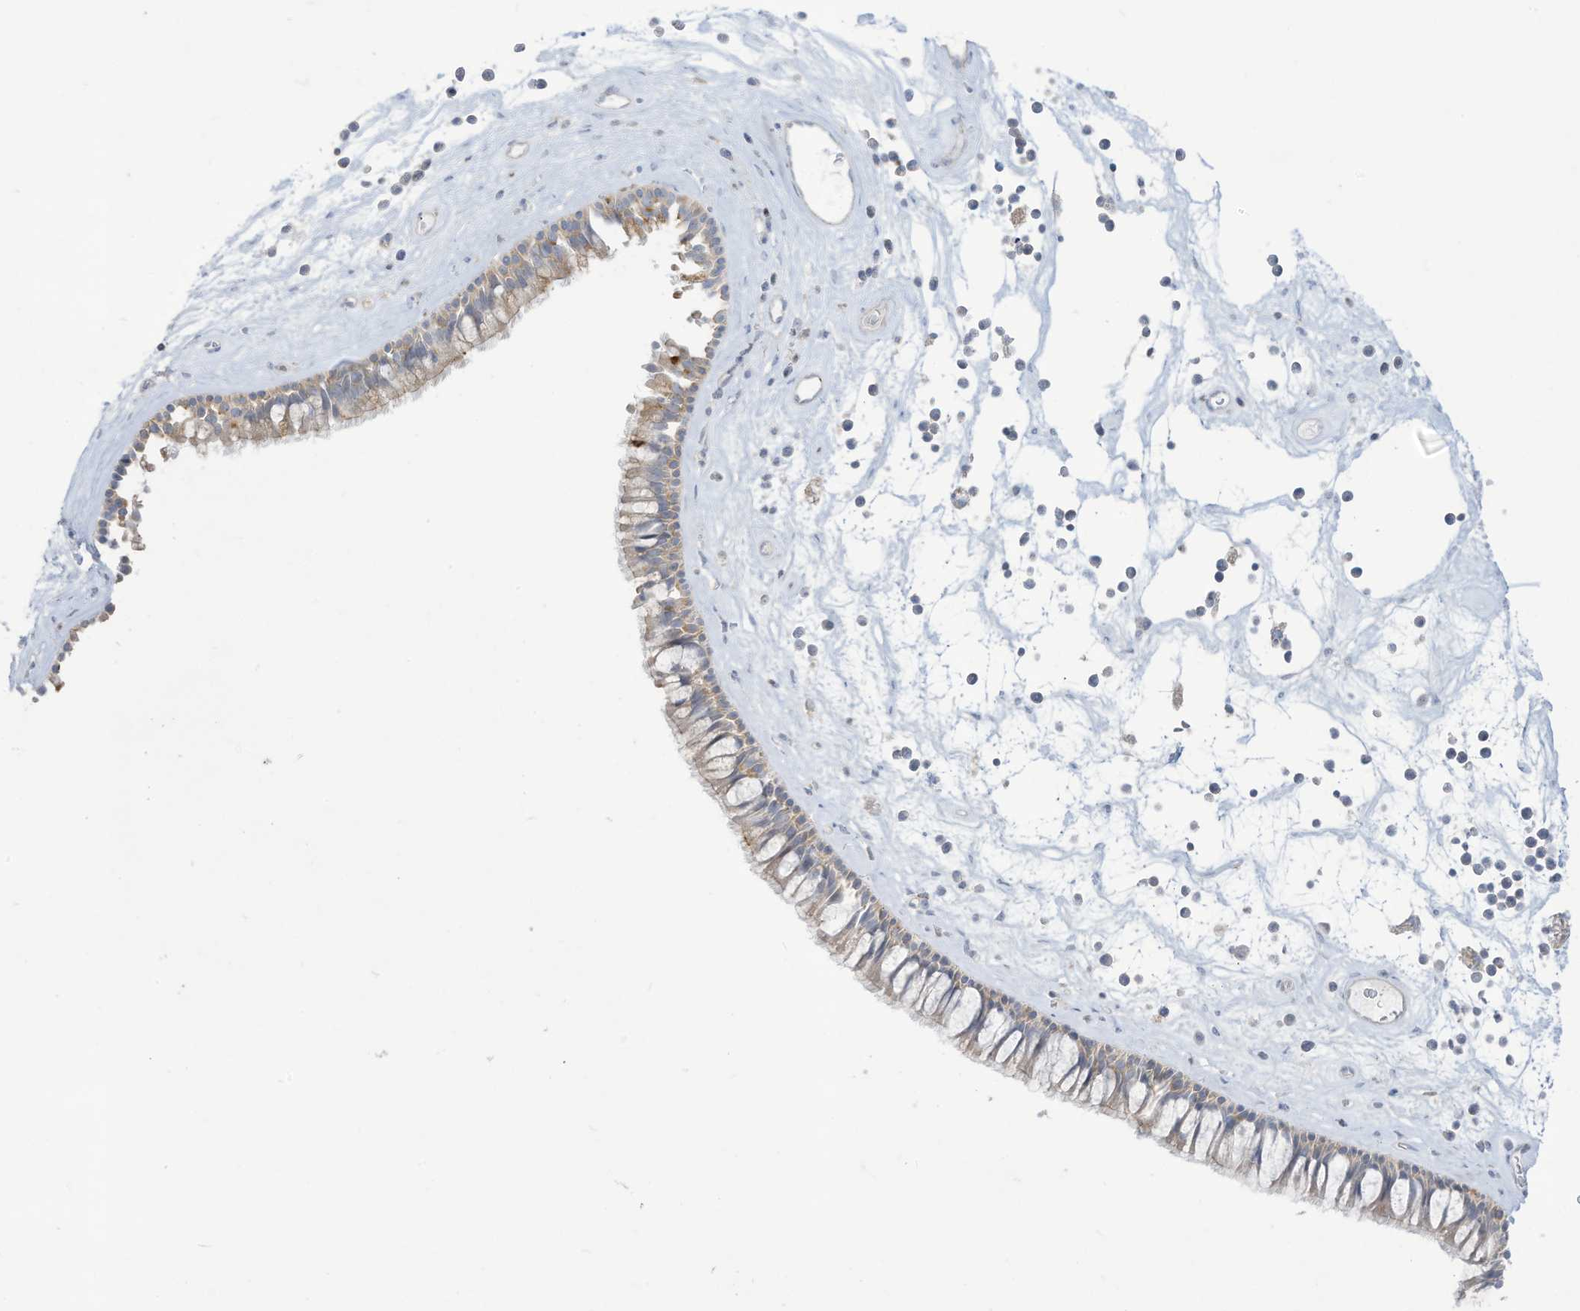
{"staining": {"intensity": "weak", "quantity": "<25%", "location": "cytoplasmic/membranous"}, "tissue": "nasopharynx", "cell_type": "Respiratory epithelial cells", "image_type": "normal", "snomed": [{"axis": "morphology", "description": "Normal tissue, NOS"}, {"axis": "topography", "description": "Nasopharynx"}], "caption": "The image reveals no significant expression in respiratory epithelial cells of nasopharynx.", "gene": "THNSL2", "patient": {"sex": "male", "age": 64}}